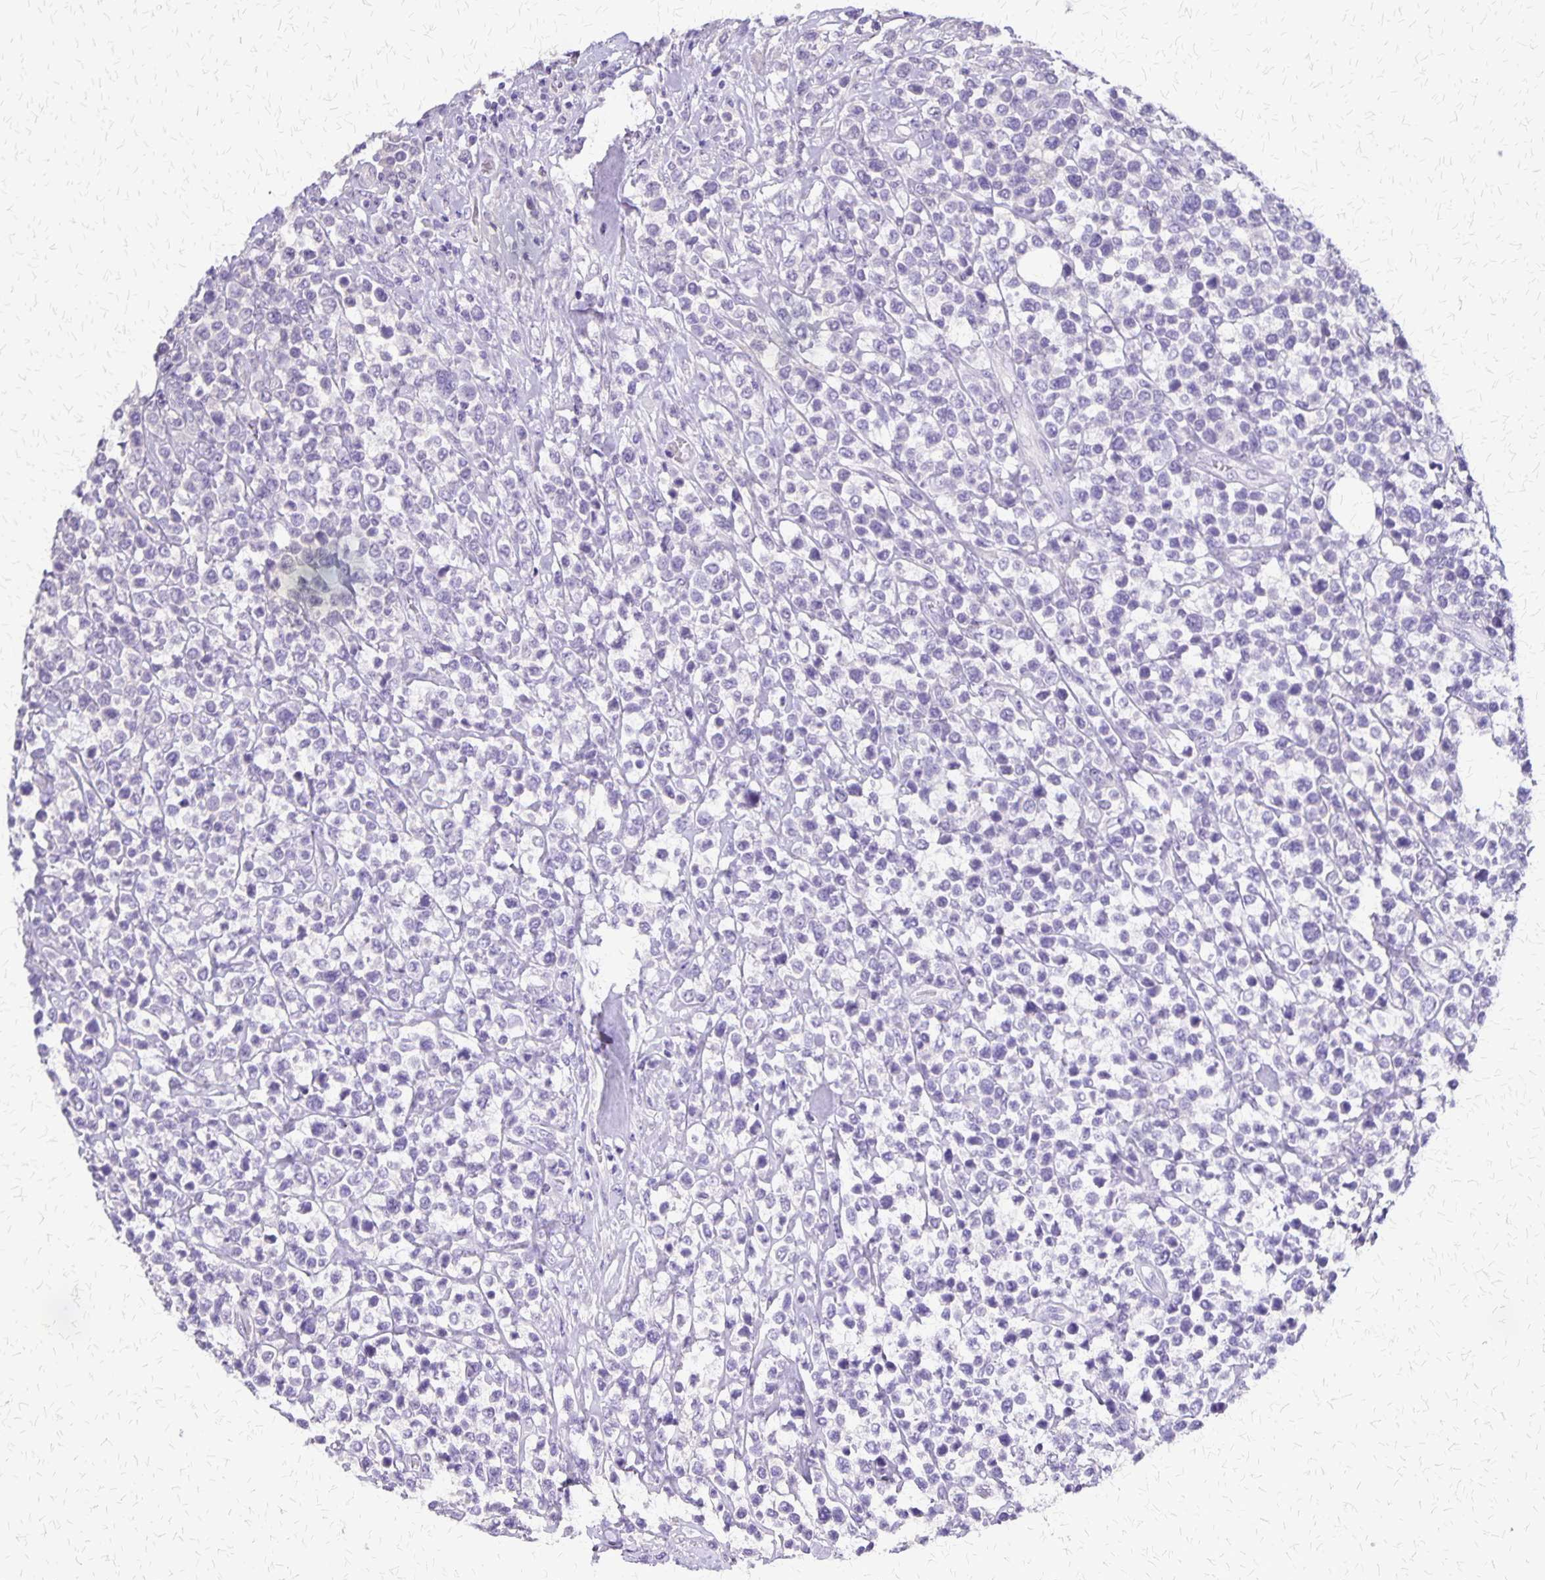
{"staining": {"intensity": "negative", "quantity": "none", "location": "none"}, "tissue": "lymphoma", "cell_type": "Tumor cells", "image_type": "cancer", "snomed": [{"axis": "morphology", "description": "Malignant lymphoma, non-Hodgkin's type, High grade"}, {"axis": "topography", "description": "Soft tissue"}], "caption": "Histopathology image shows no protein staining in tumor cells of lymphoma tissue. (Brightfield microscopy of DAB IHC at high magnification).", "gene": "SI", "patient": {"sex": "female", "age": 56}}